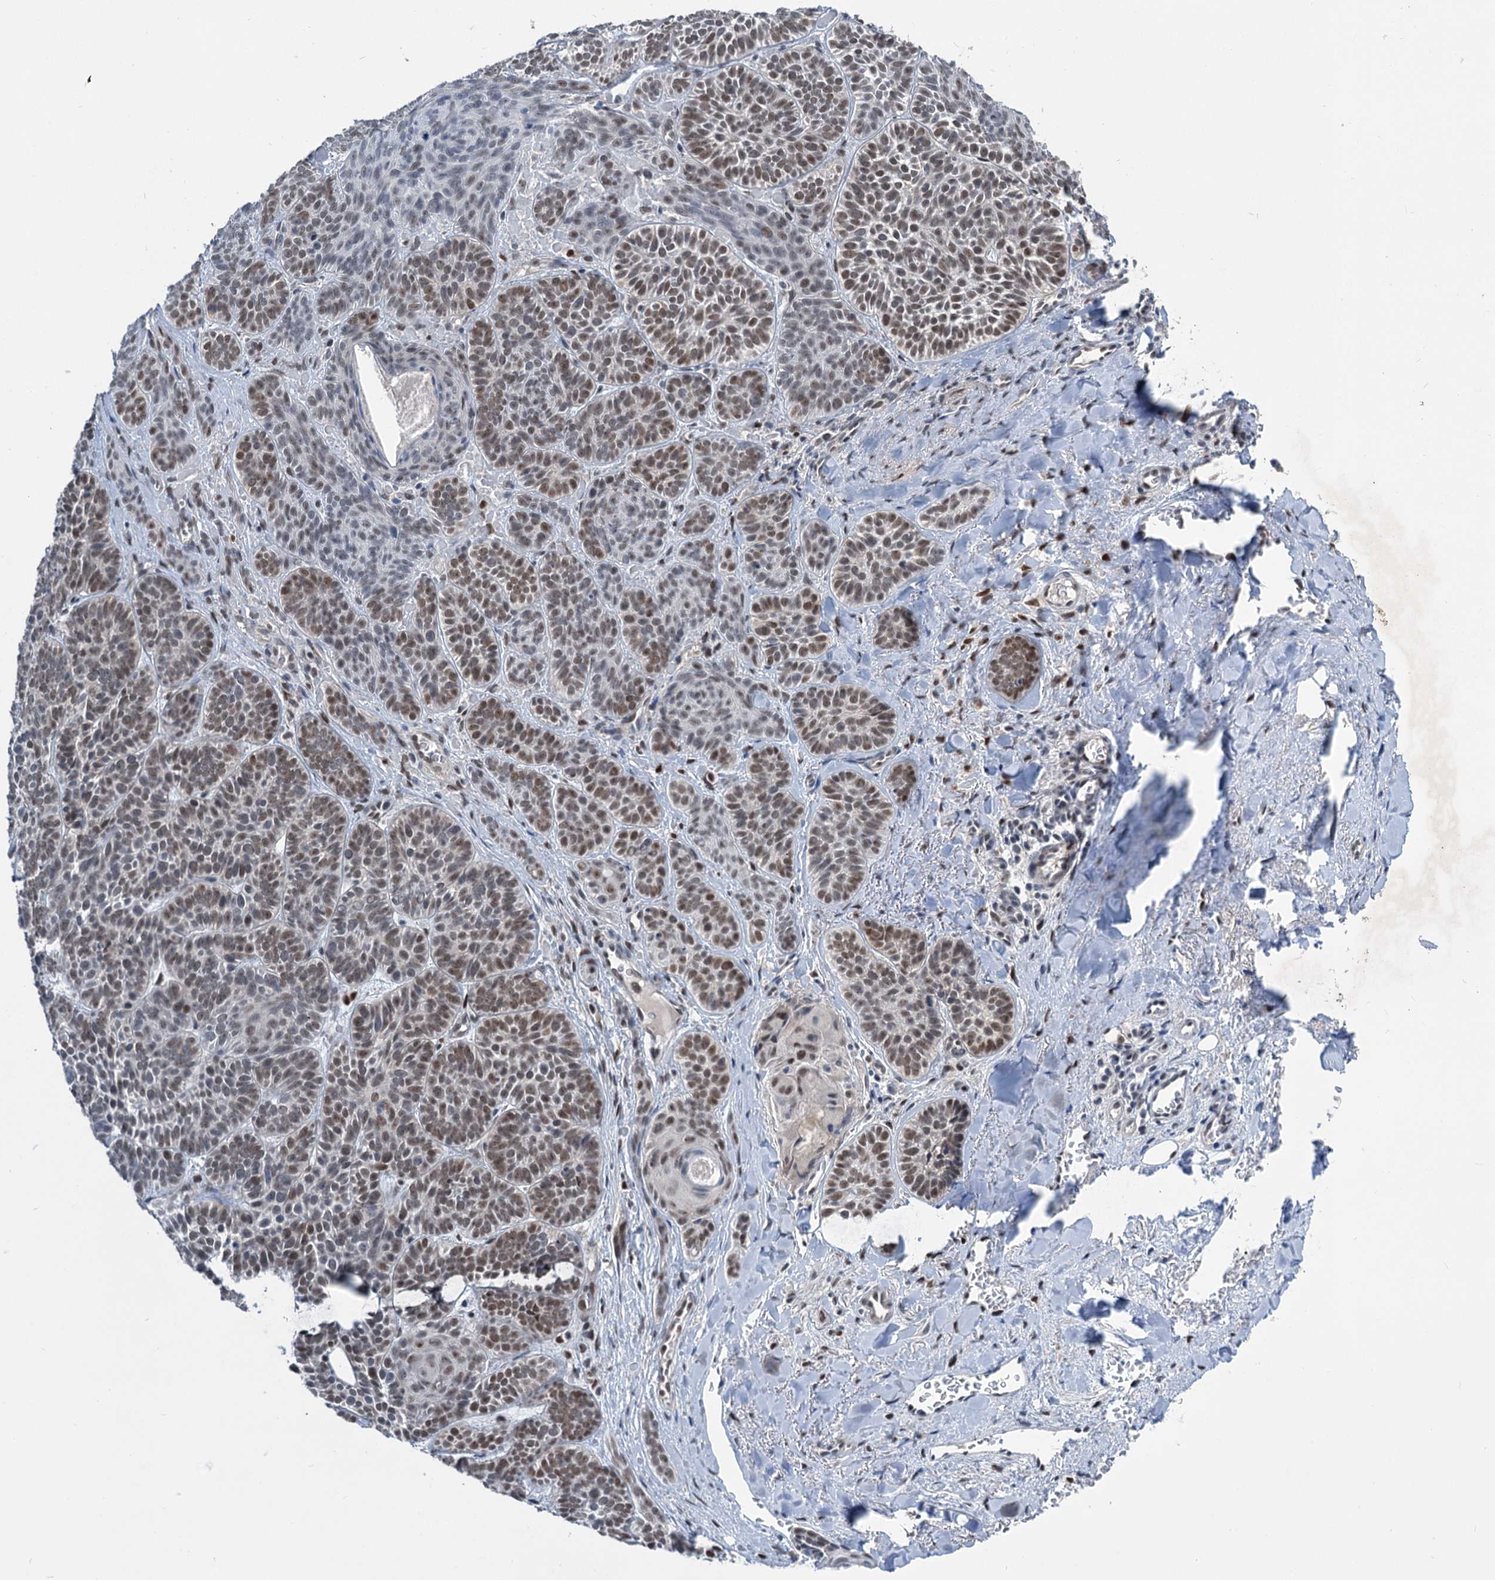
{"staining": {"intensity": "moderate", "quantity": "25%-75%", "location": "nuclear"}, "tissue": "skin cancer", "cell_type": "Tumor cells", "image_type": "cancer", "snomed": [{"axis": "morphology", "description": "Basal cell carcinoma"}, {"axis": "topography", "description": "Skin"}], "caption": "Human basal cell carcinoma (skin) stained with a brown dye shows moderate nuclear positive positivity in about 25%-75% of tumor cells.", "gene": "DCUN1D4", "patient": {"sex": "male", "age": 85}}